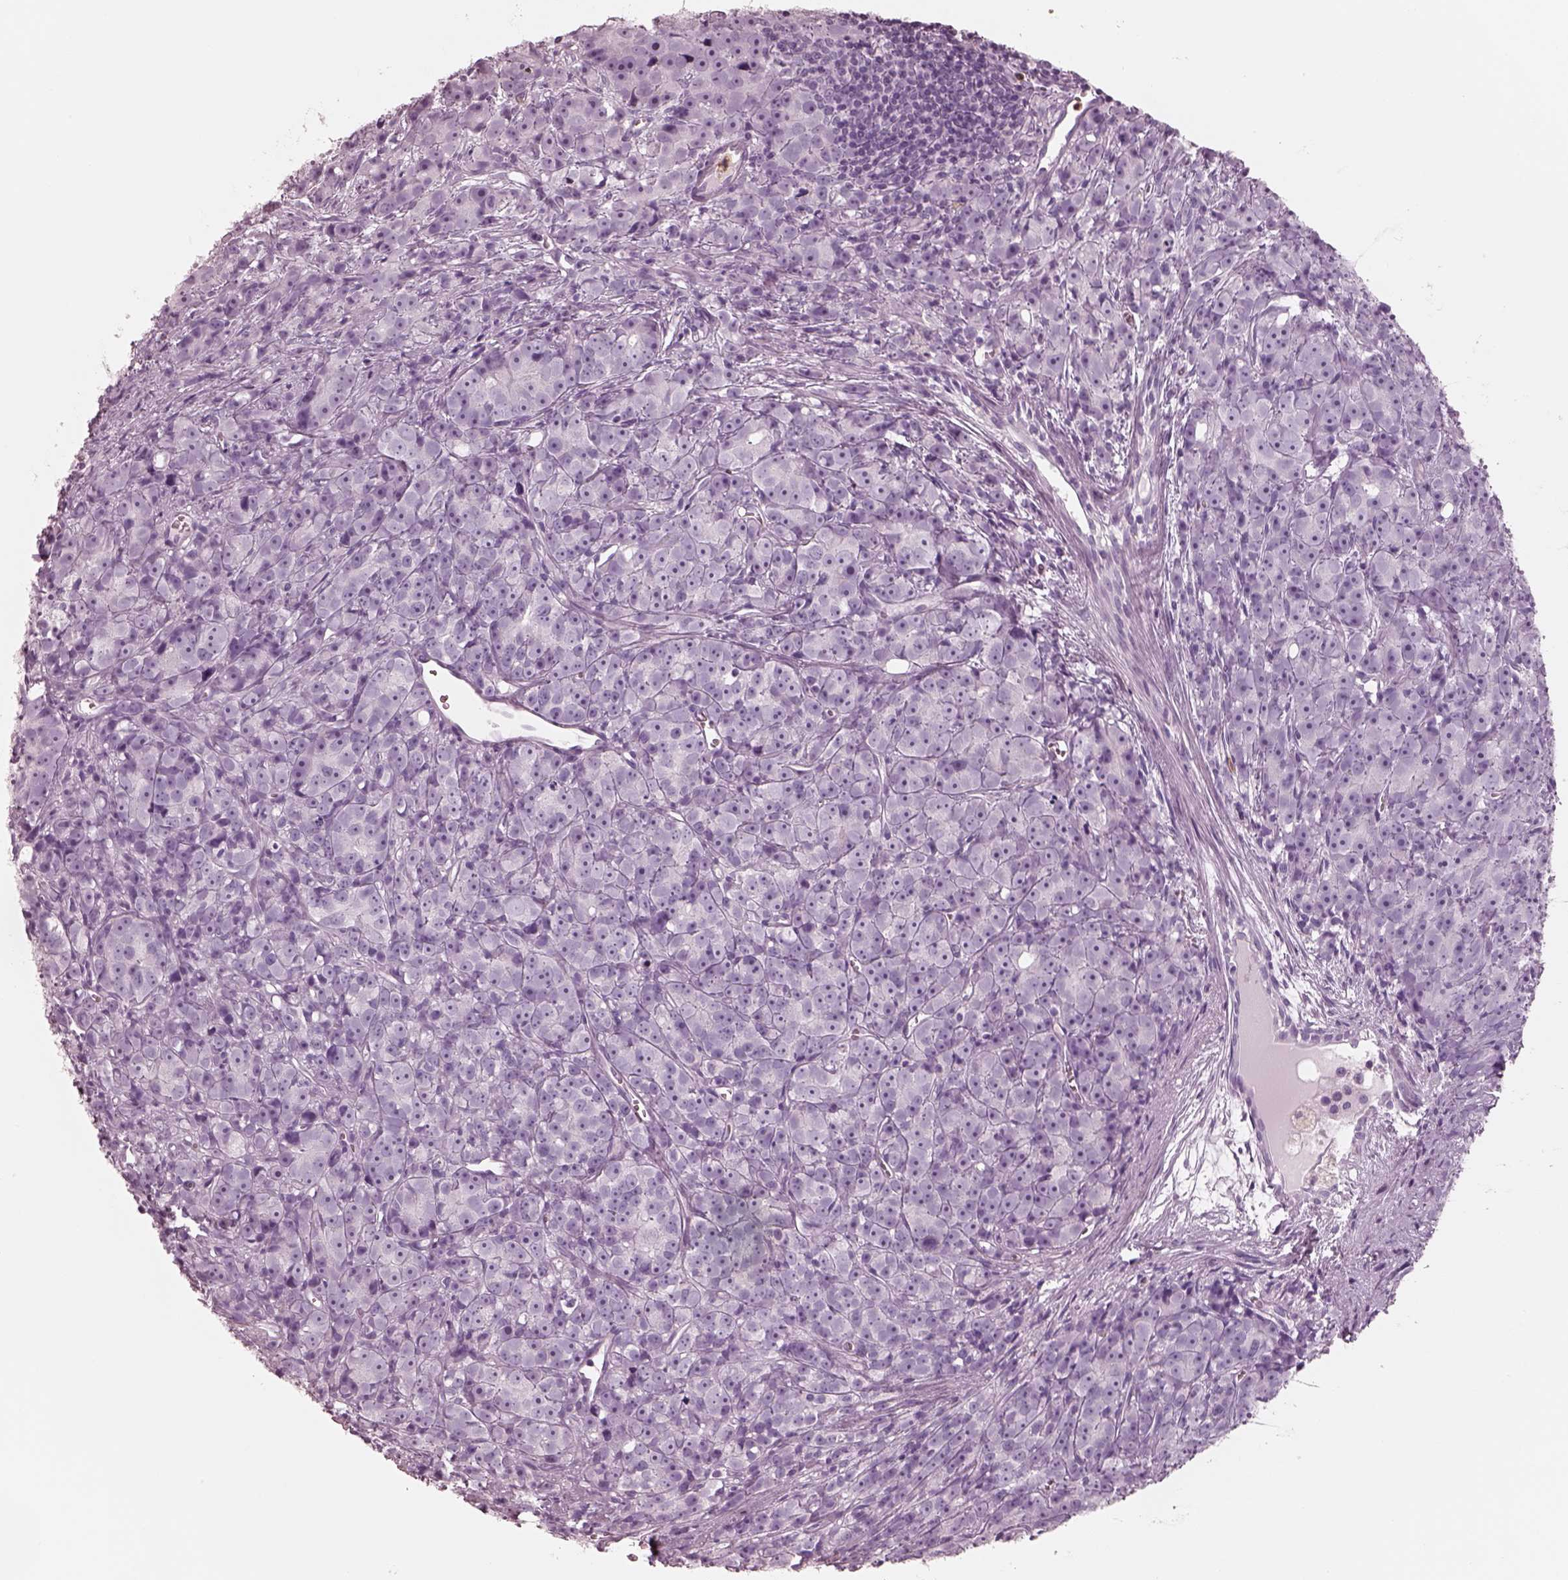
{"staining": {"intensity": "negative", "quantity": "none", "location": "none"}, "tissue": "prostate cancer", "cell_type": "Tumor cells", "image_type": "cancer", "snomed": [{"axis": "morphology", "description": "Adenocarcinoma, High grade"}, {"axis": "topography", "description": "Prostate"}], "caption": "Immunohistochemistry histopathology image of neoplastic tissue: high-grade adenocarcinoma (prostate) stained with DAB (3,3'-diaminobenzidine) displays no significant protein expression in tumor cells. (DAB (3,3'-diaminobenzidine) immunohistochemistry (IHC) with hematoxylin counter stain).", "gene": "ELANE", "patient": {"sex": "male", "age": 77}}